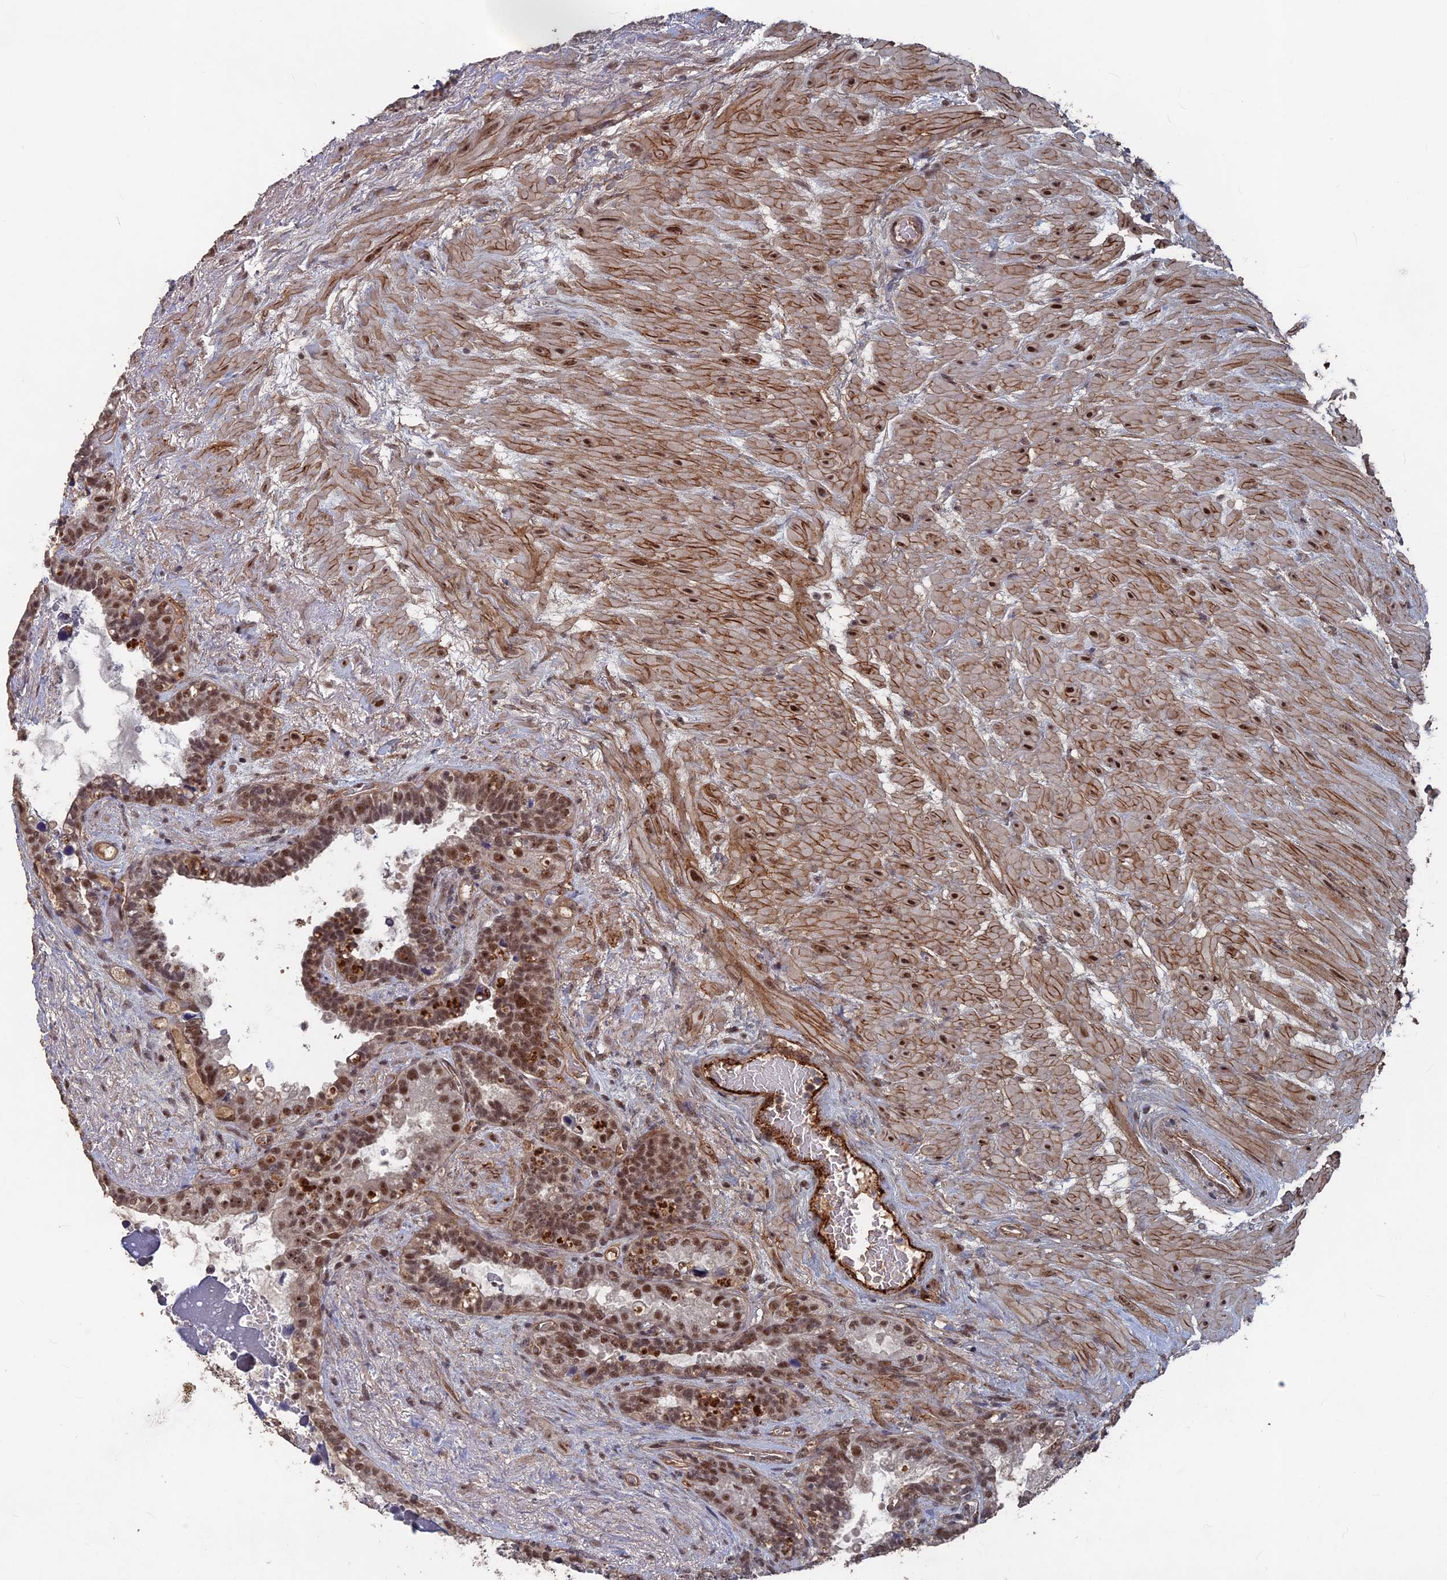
{"staining": {"intensity": "moderate", "quantity": ">75%", "location": "nuclear"}, "tissue": "seminal vesicle", "cell_type": "Glandular cells", "image_type": "normal", "snomed": [{"axis": "morphology", "description": "Normal tissue, NOS"}, {"axis": "topography", "description": "Seminal veicle"}], "caption": "Protein staining displays moderate nuclear expression in approximately >75% of glandular cells in benign seminal vesicle.", "gene": "SH3D21", "patient": {"sex": "male", "age": 80}}